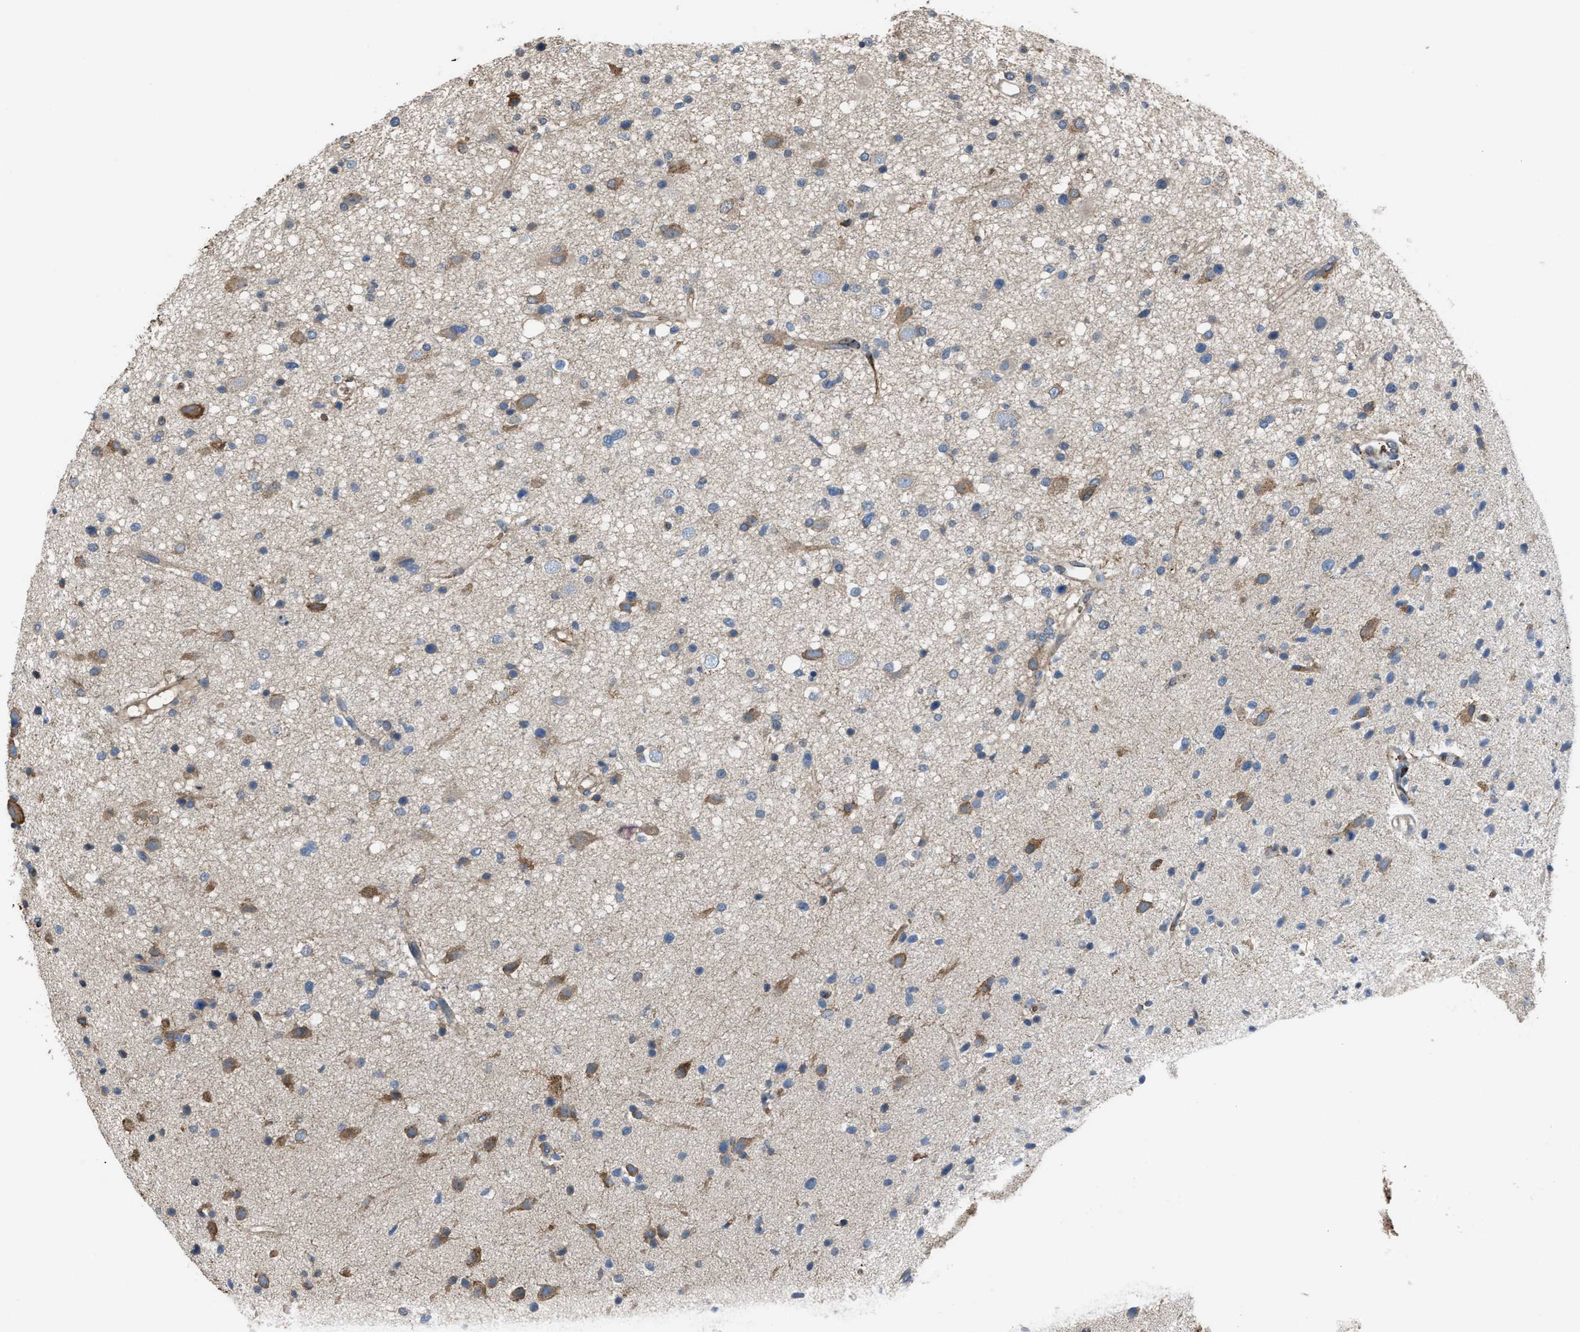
{"staining": {"intensity": "moderate", "quantity": "25%-75%", "location": "cytoplasmic/membranous"}, "tissue": "glioma", "cell_type": "Tumor cells", "image_type": "cancer", "snomed": [{"axis": "morphology", "description": "Glioma, malignant, High grade"}, {"axis": "topography", "description": "Brain"}], "caption": "Tumor cells exhibit medium levels of moderate cytoplasmic/membranous positivity in about 25%-75% of cells in malignant glioma (high-grade).", "gene": "SELENOM", "patient": {"sex": "male", "age": 33}}